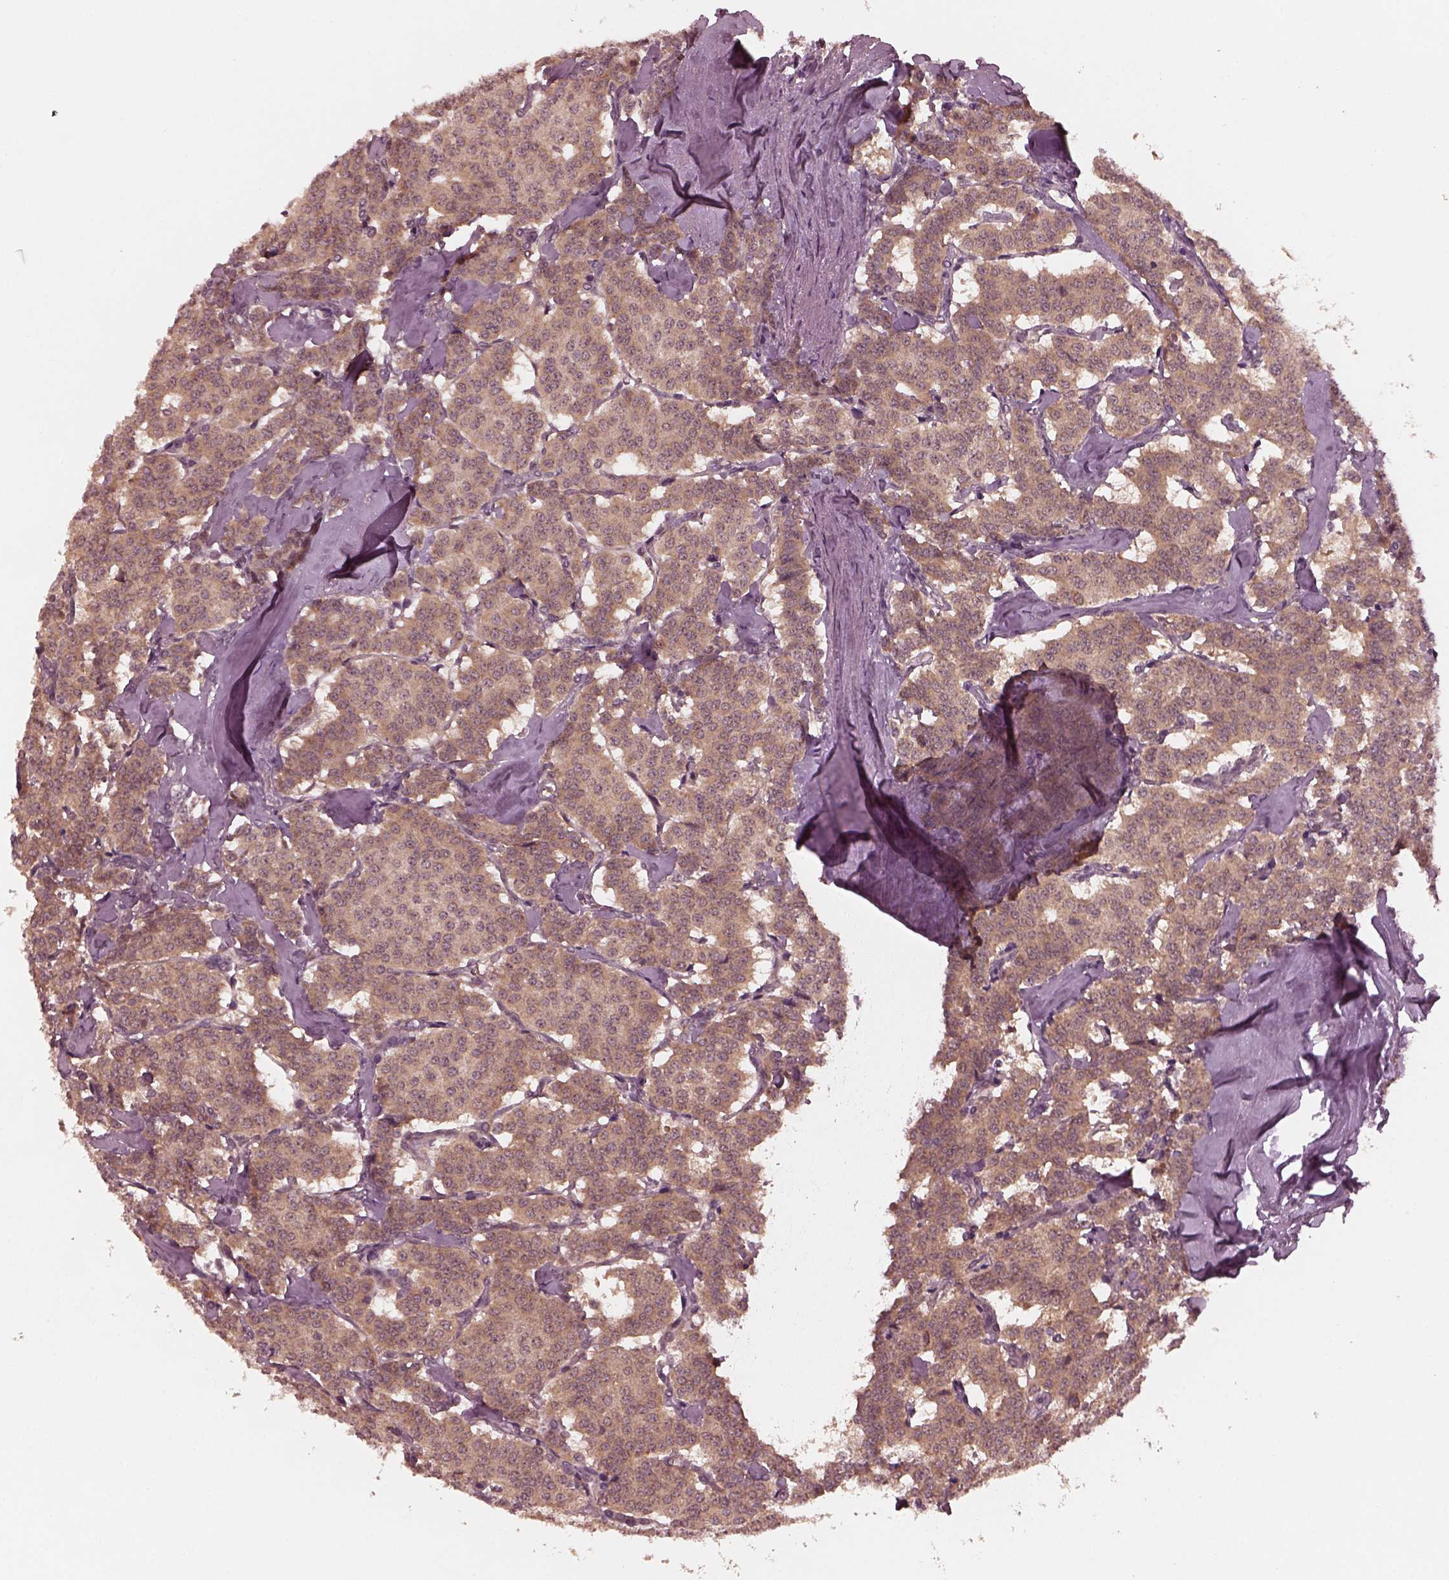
{"staining": {"intensity": "moderate", "quantity": ">75%", "location": "cytoplasmic/membranous"}, "tissue": "carcinoid", "cell_type": "Tumor cells", "image_type": "cancer", "snomed": [{"axis": "morphology", "description": "Carcinoid, malignant, NOS"}, {"axis": "topography", "description": "Lung"}], "caption": "An image of malignant carcinoid stained for a protein demonstrates moderate cytoplasmic/membranous brown staining in tumor cells.", "gene": "FAF2", "patient": {"sex": "female", "age": 46}}